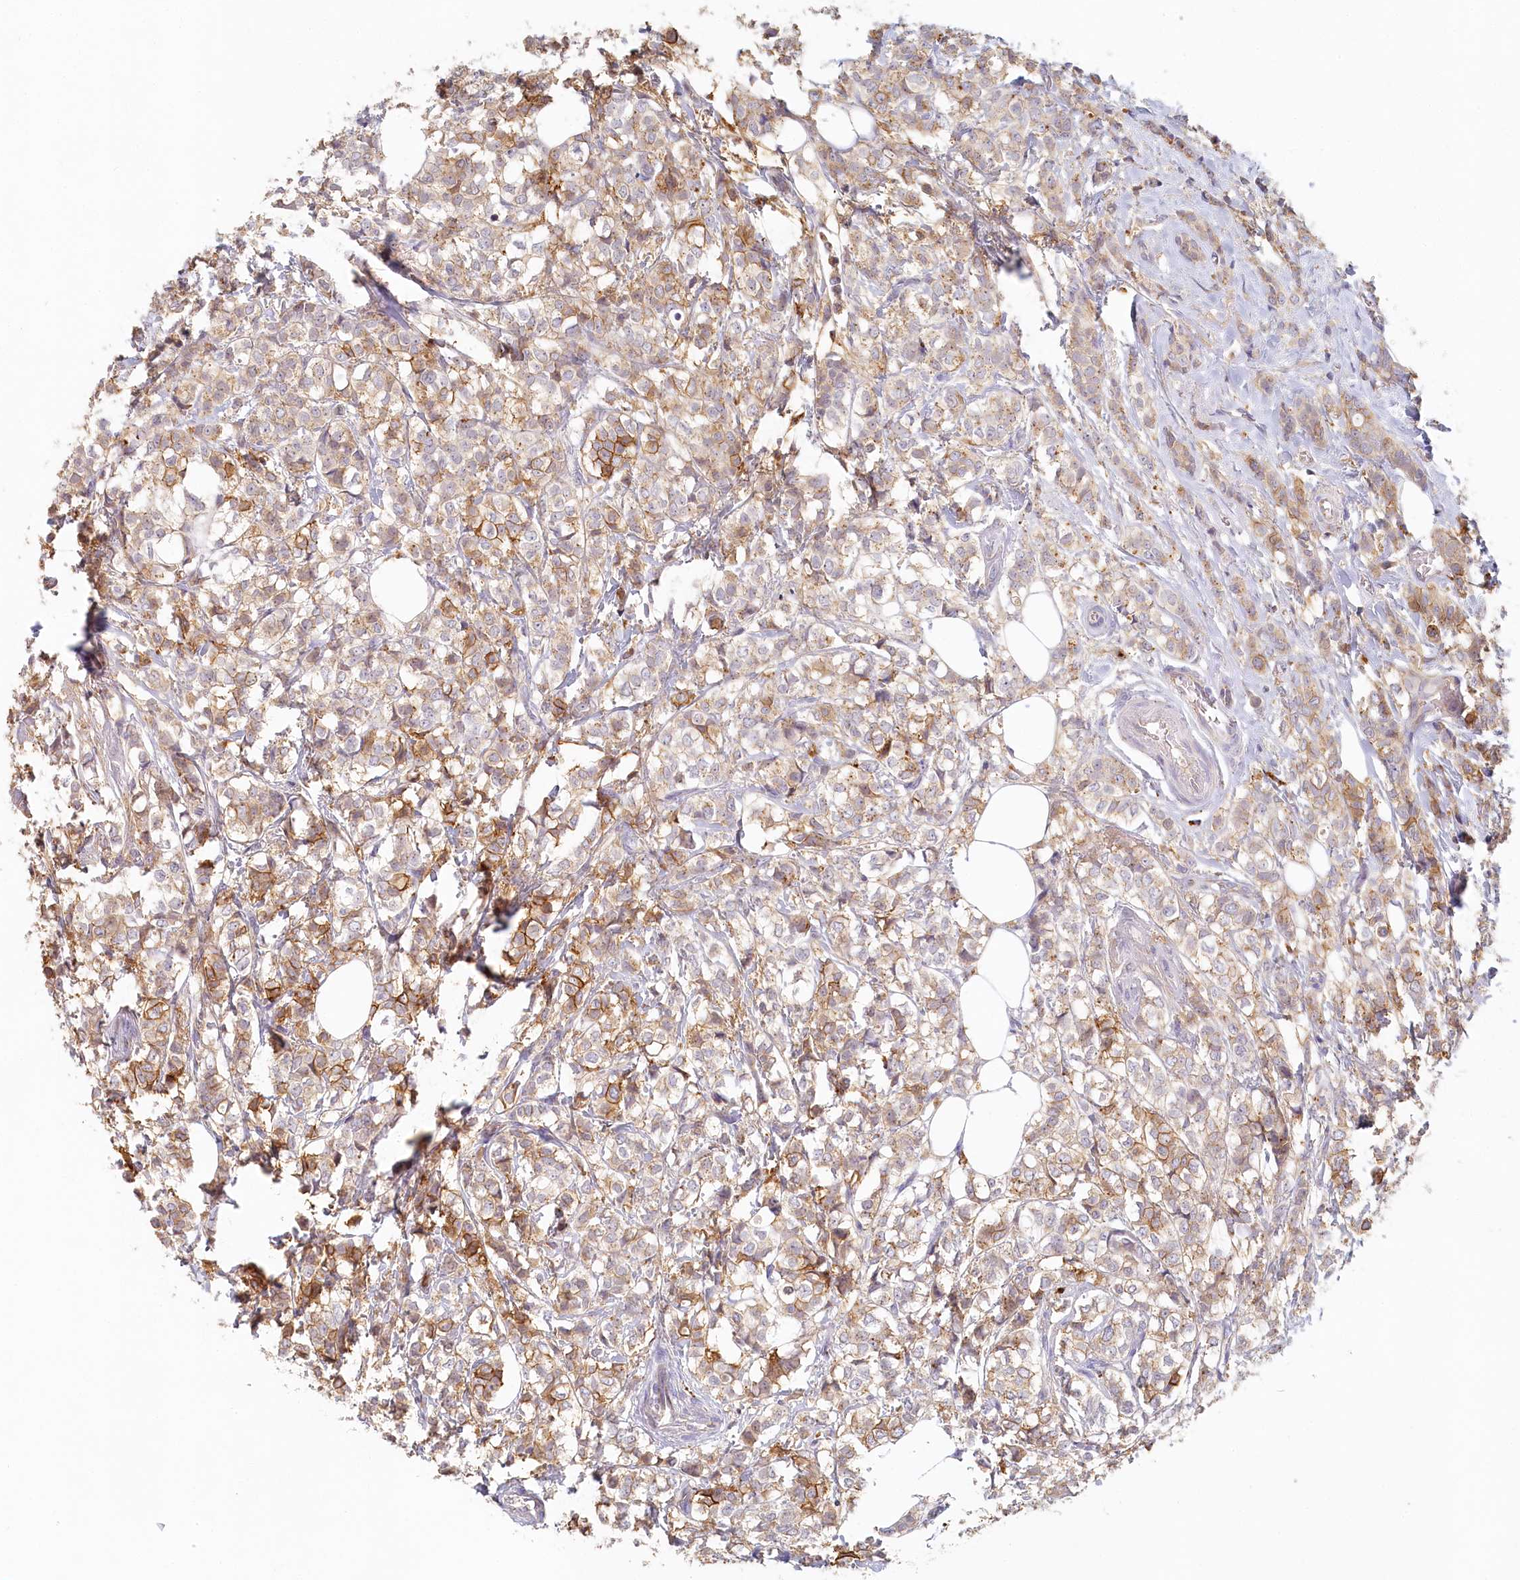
{"staining": {"intensity": "moderate", "quantity": "25%-75%", "location": "cytoplasmic/membranous"}, "tissue": "breast cancer", "cell_type": "Tumor cells", "image_type": "cancer", "snomed": [{"axis": "morphology", "description": "Lobular carcinoma"}, {"axis": "topography", "description": "Breast"}], "caption": "Breast cancer stained for a protein (brown) exhibits moderate cytoplasmic/membranous positive positivity in approximately 25%-75% of tumor cells.", "gene": "VSIG1", "patient": {"sex": "female", "age": 60}}